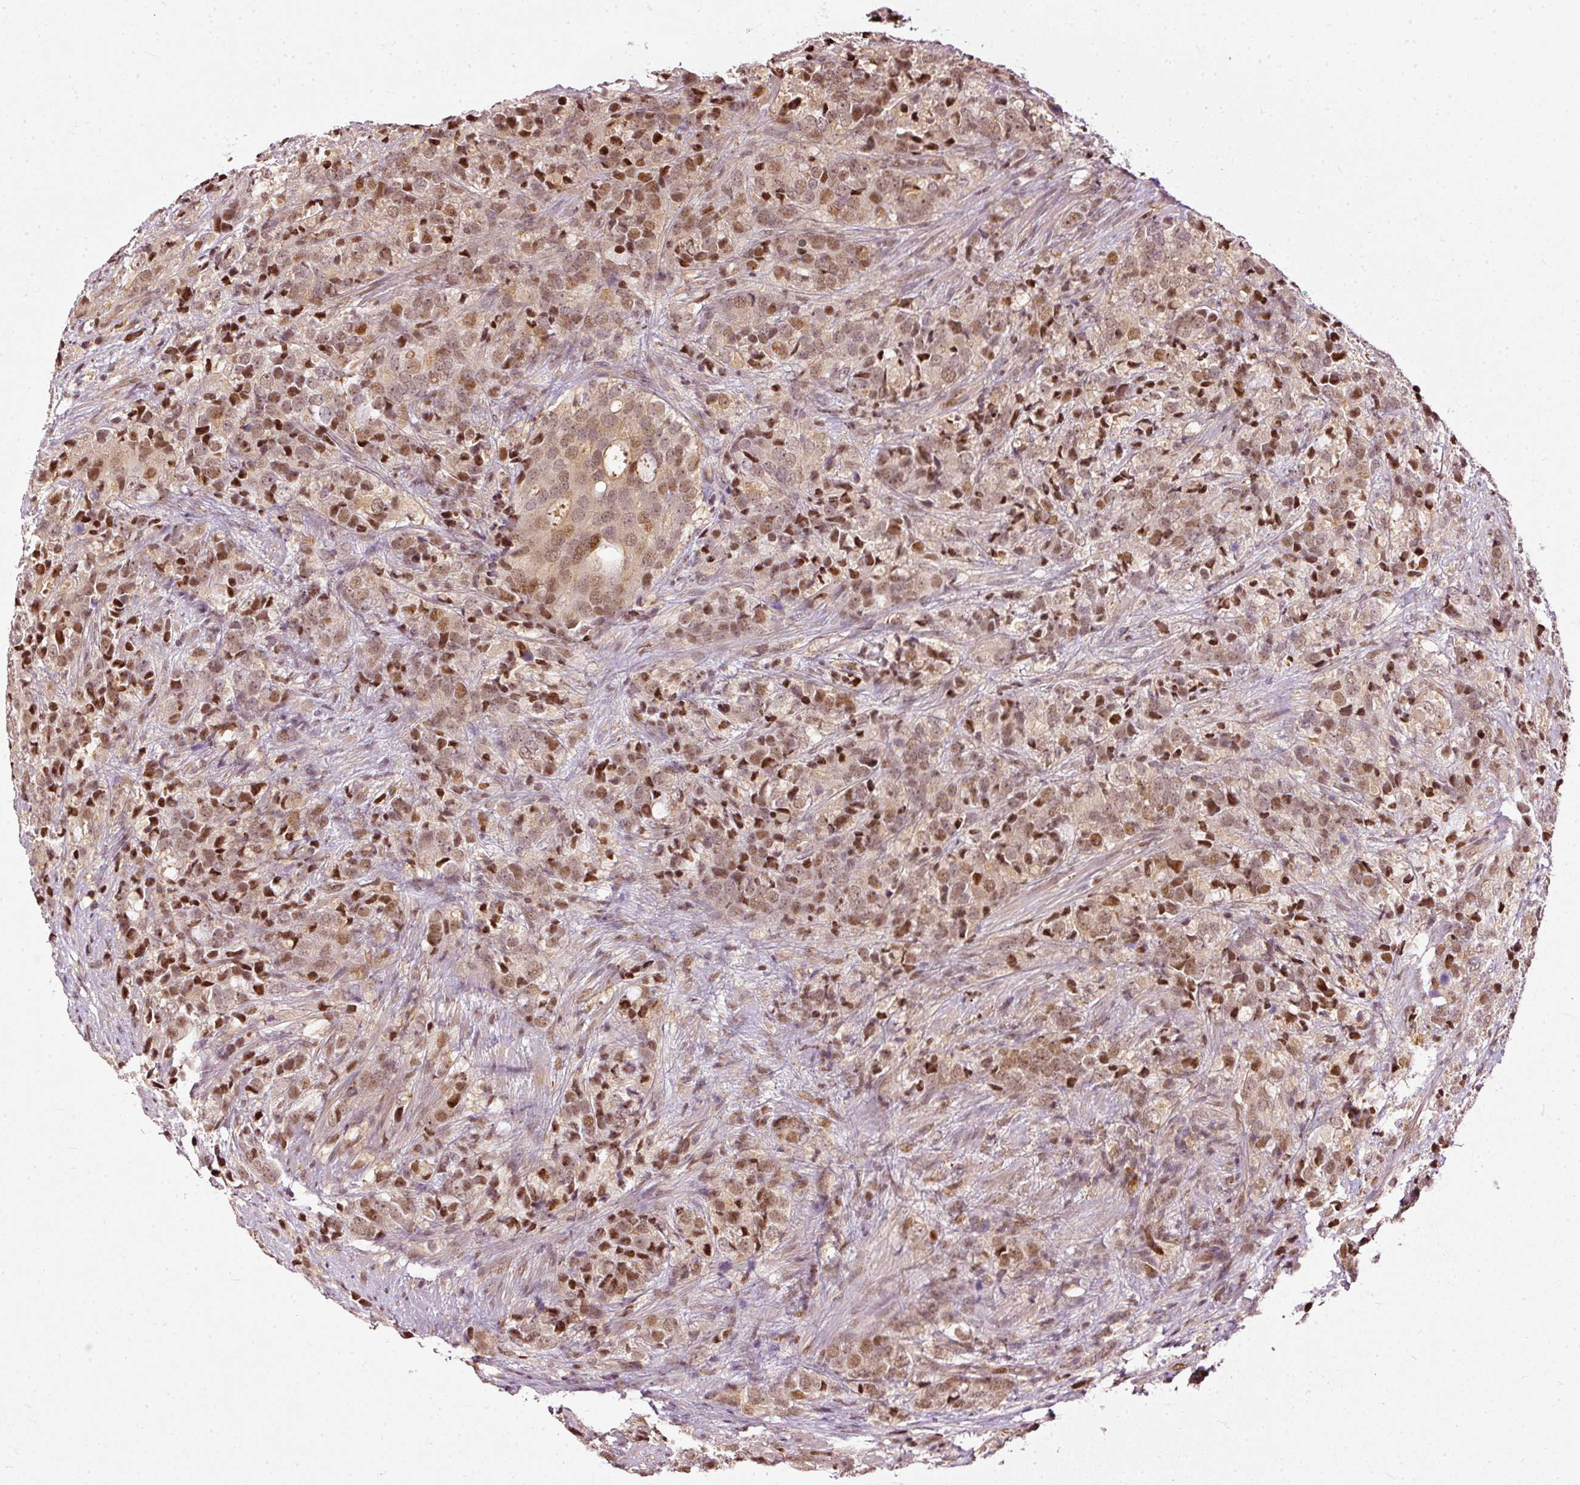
{"staining": {"intensity": "moderate", "quantity": ">75%", "location": "nuclear"}, "tissue": "prostate cancer", "cell_type": "Tumor cells", "image_type": "cancer", "snomed": [{"axis": "morphology", "description": "Adenocarcinoma, High grade"}, {"axis": "topography", "description": "Prostate"}], "caption": "Prostate cancer stained with a protein marker reveals moderate staining in tumor cells.", "gene": "ZNF778", "patient": {"sex": "male", "age": 62}}